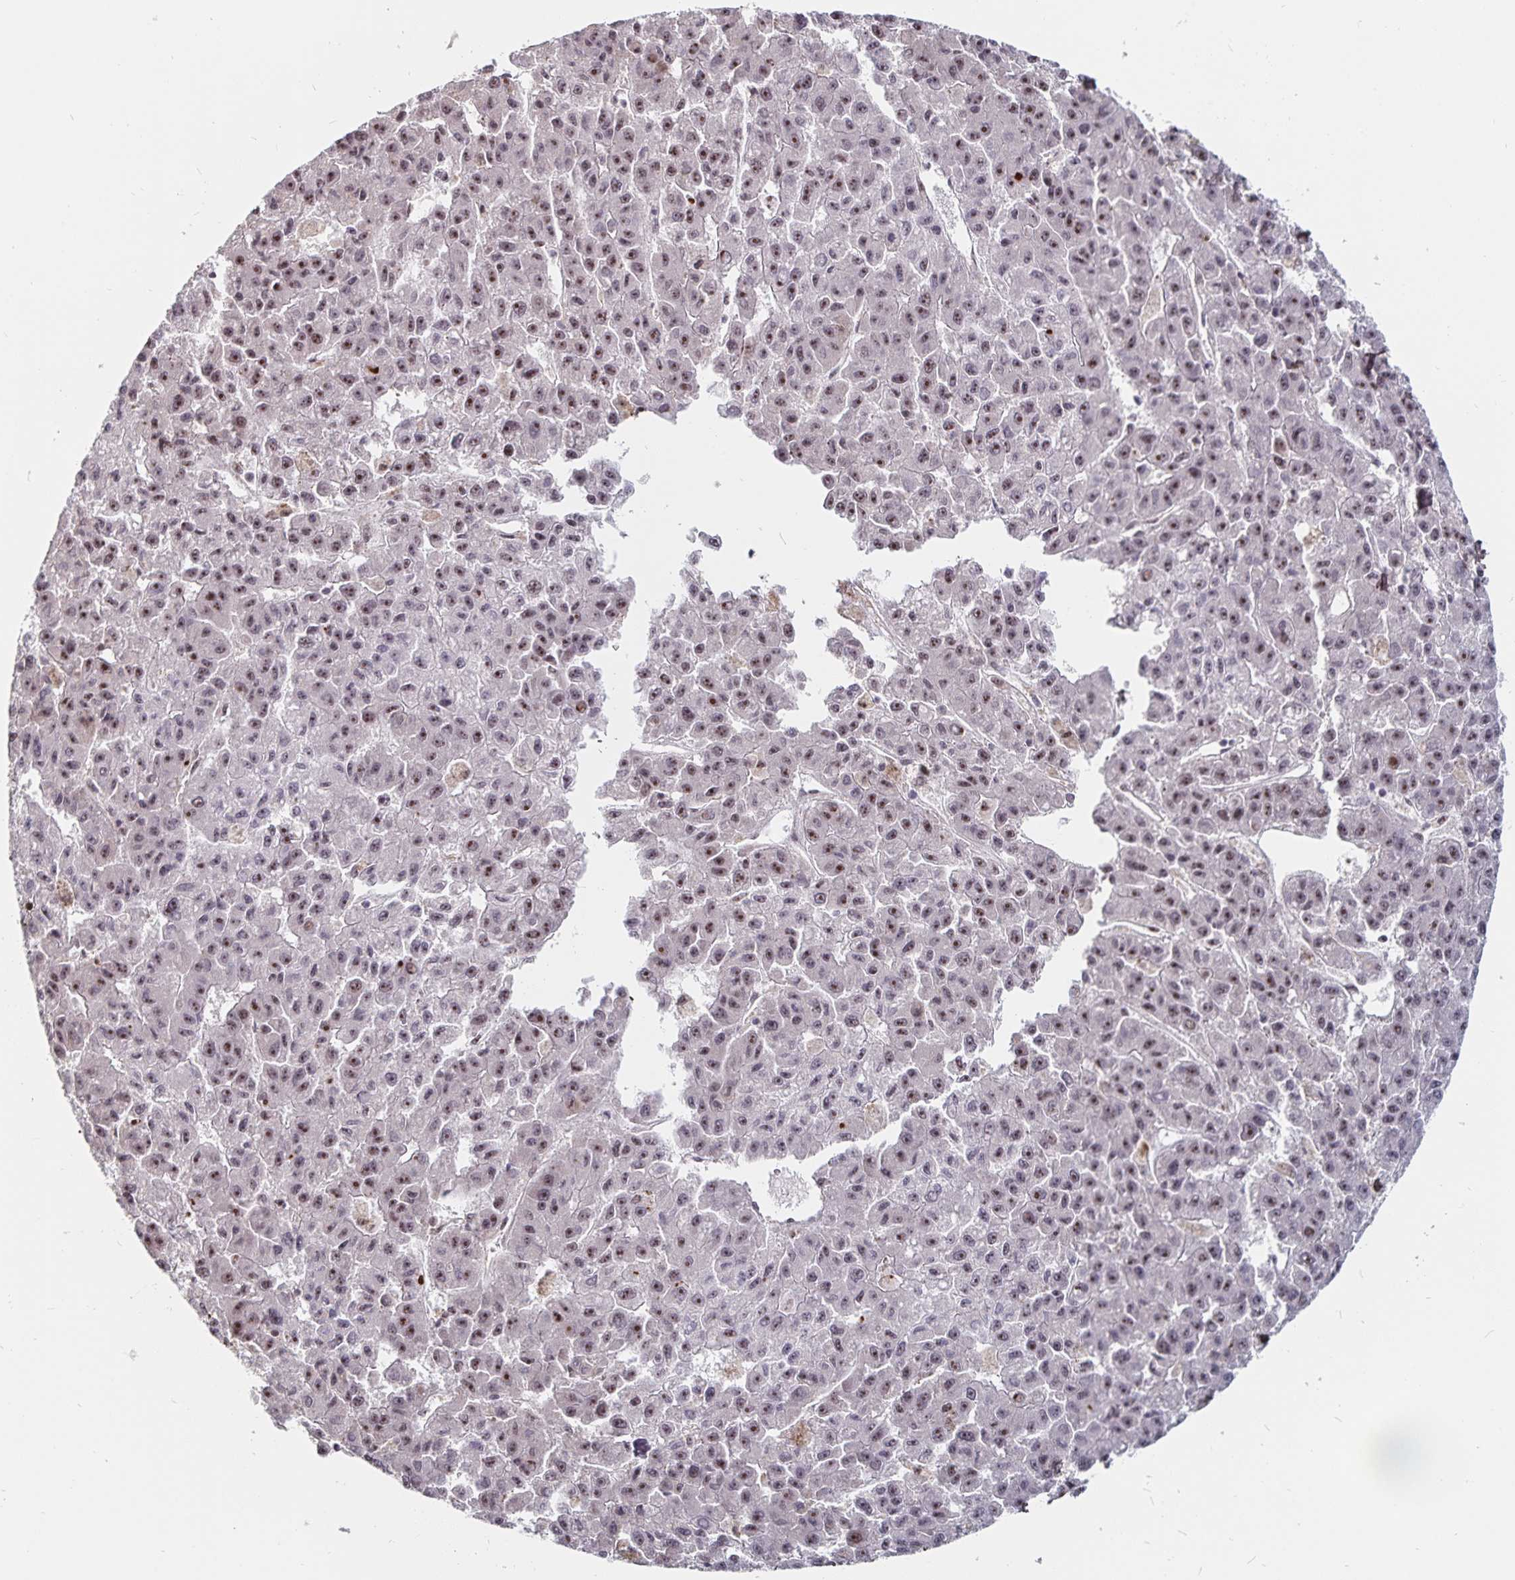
{"staining": {"intensity": "weak", "quantity": ">75%", "location": "nuclear"}, "tissue": "liver cancer", "cell_type": "Tumor cells", "image_type": "cancer", "snomed": [{"axis": "morphology", "description": "Carcinoma, Hepatocellular, NOS"}, {"axis": "topography", "description": "Liver"}], "caption": "Protein staining shows weak nuclear staining in approximately >75% of tumor cells in liver cancer. The staining was performed using DAB (3,3'-diaminobenzidine) to visualize the protein expression in brown, while the nuclei were stained in blue with hematoxylin (Magnification: 20x).", "gene": "LAS1L", "patient": {"sex": "male", "age": 70}}